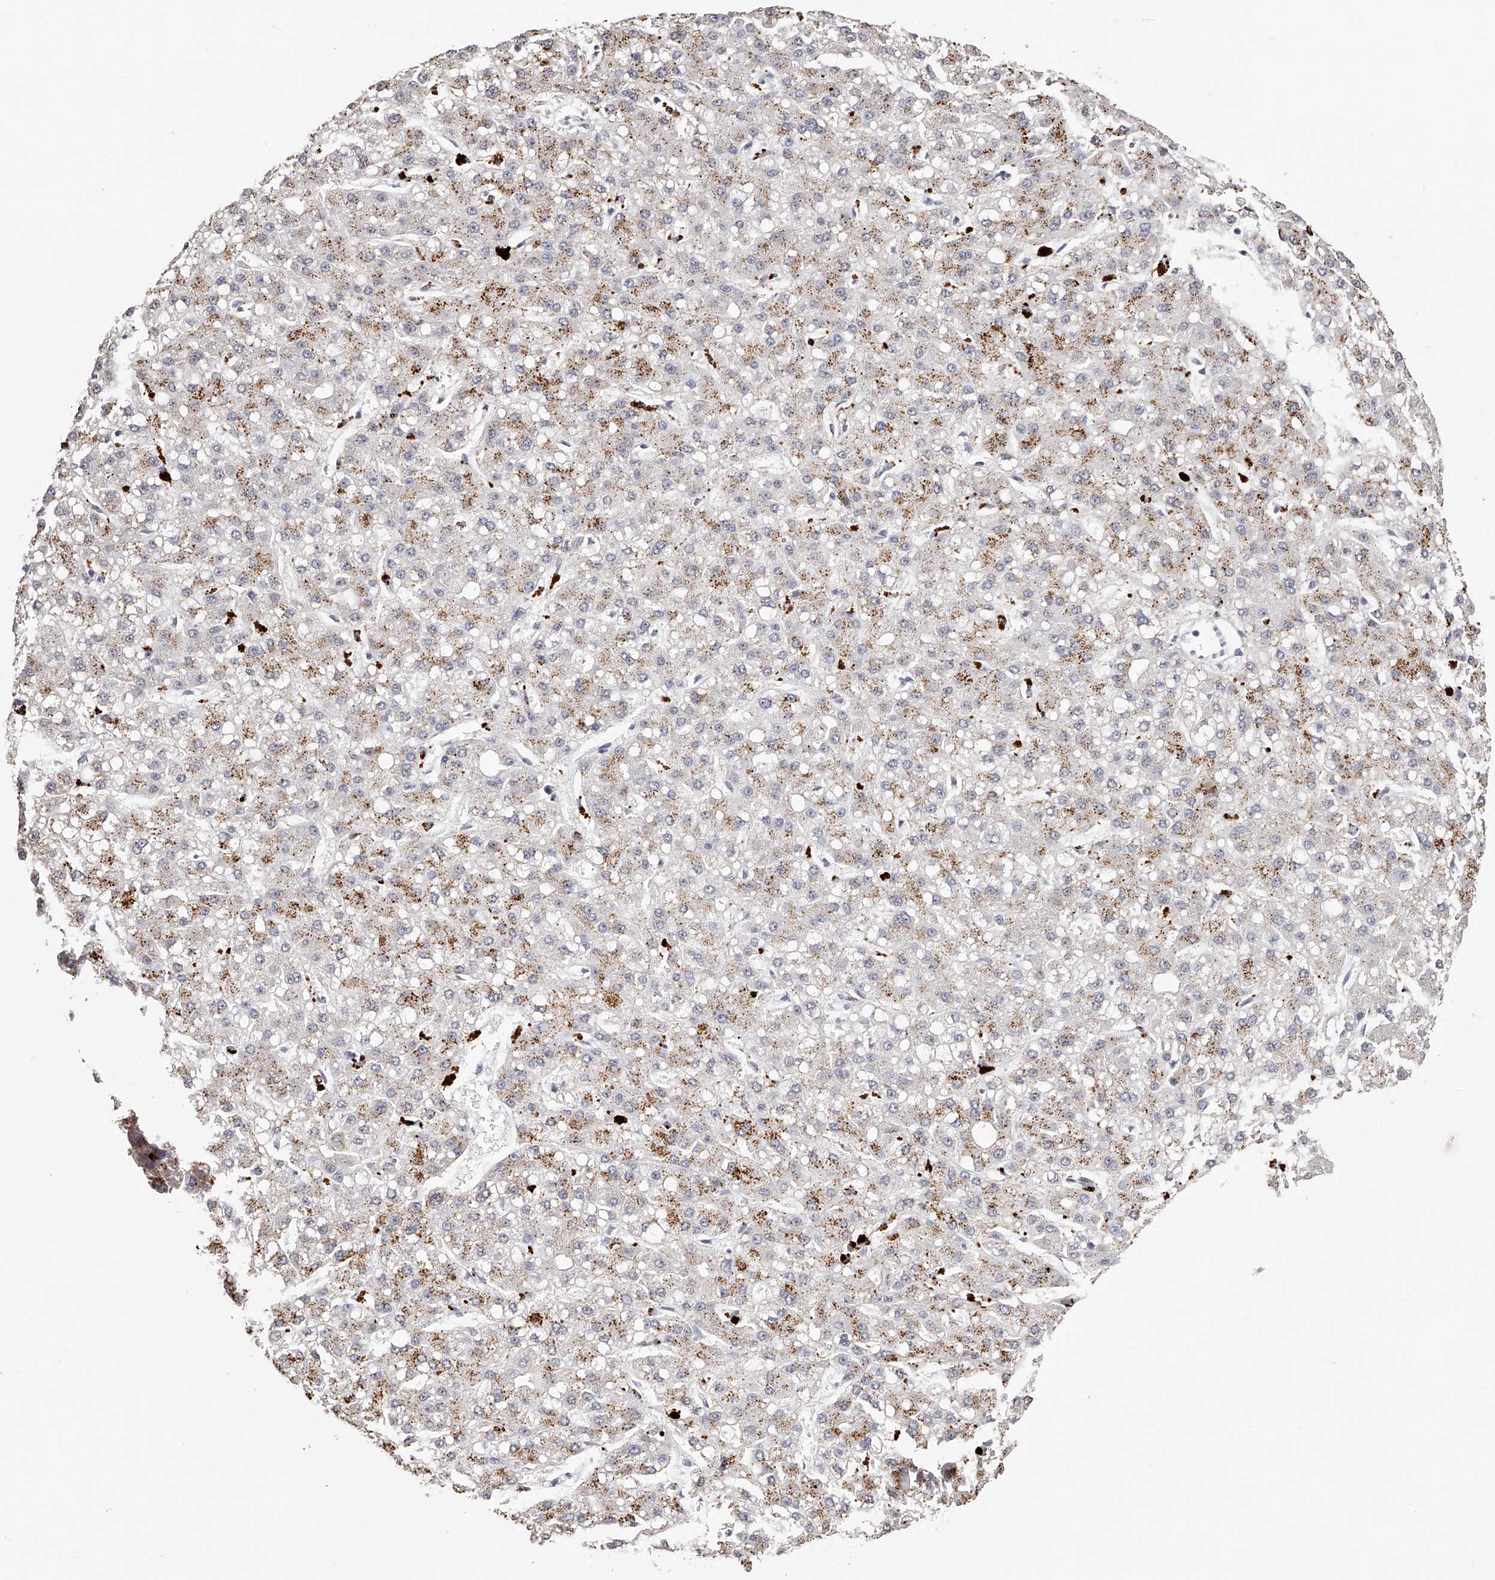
{"staining": {"intensity": "moderate", "quantity": ">75%", "location": "cytoplasmic/membranous"}, "tissue": "liver cancer", "cell_type": "Tumor cells", "image_type": "cancer", "snomed": [{"axis": "morphology", "description": "Carcinoma, Hepatocellular, NOS"}, {"axis": "topography", "description": "Liver"}], "caption": "Brown immunohistochemical staining in human liver cancer shows moderate cytoplasmic/membranous staining in approximately >75% of tumor cells.", "gene": "SLC35D3", "patient": {"sex": "male", "age": 67}}